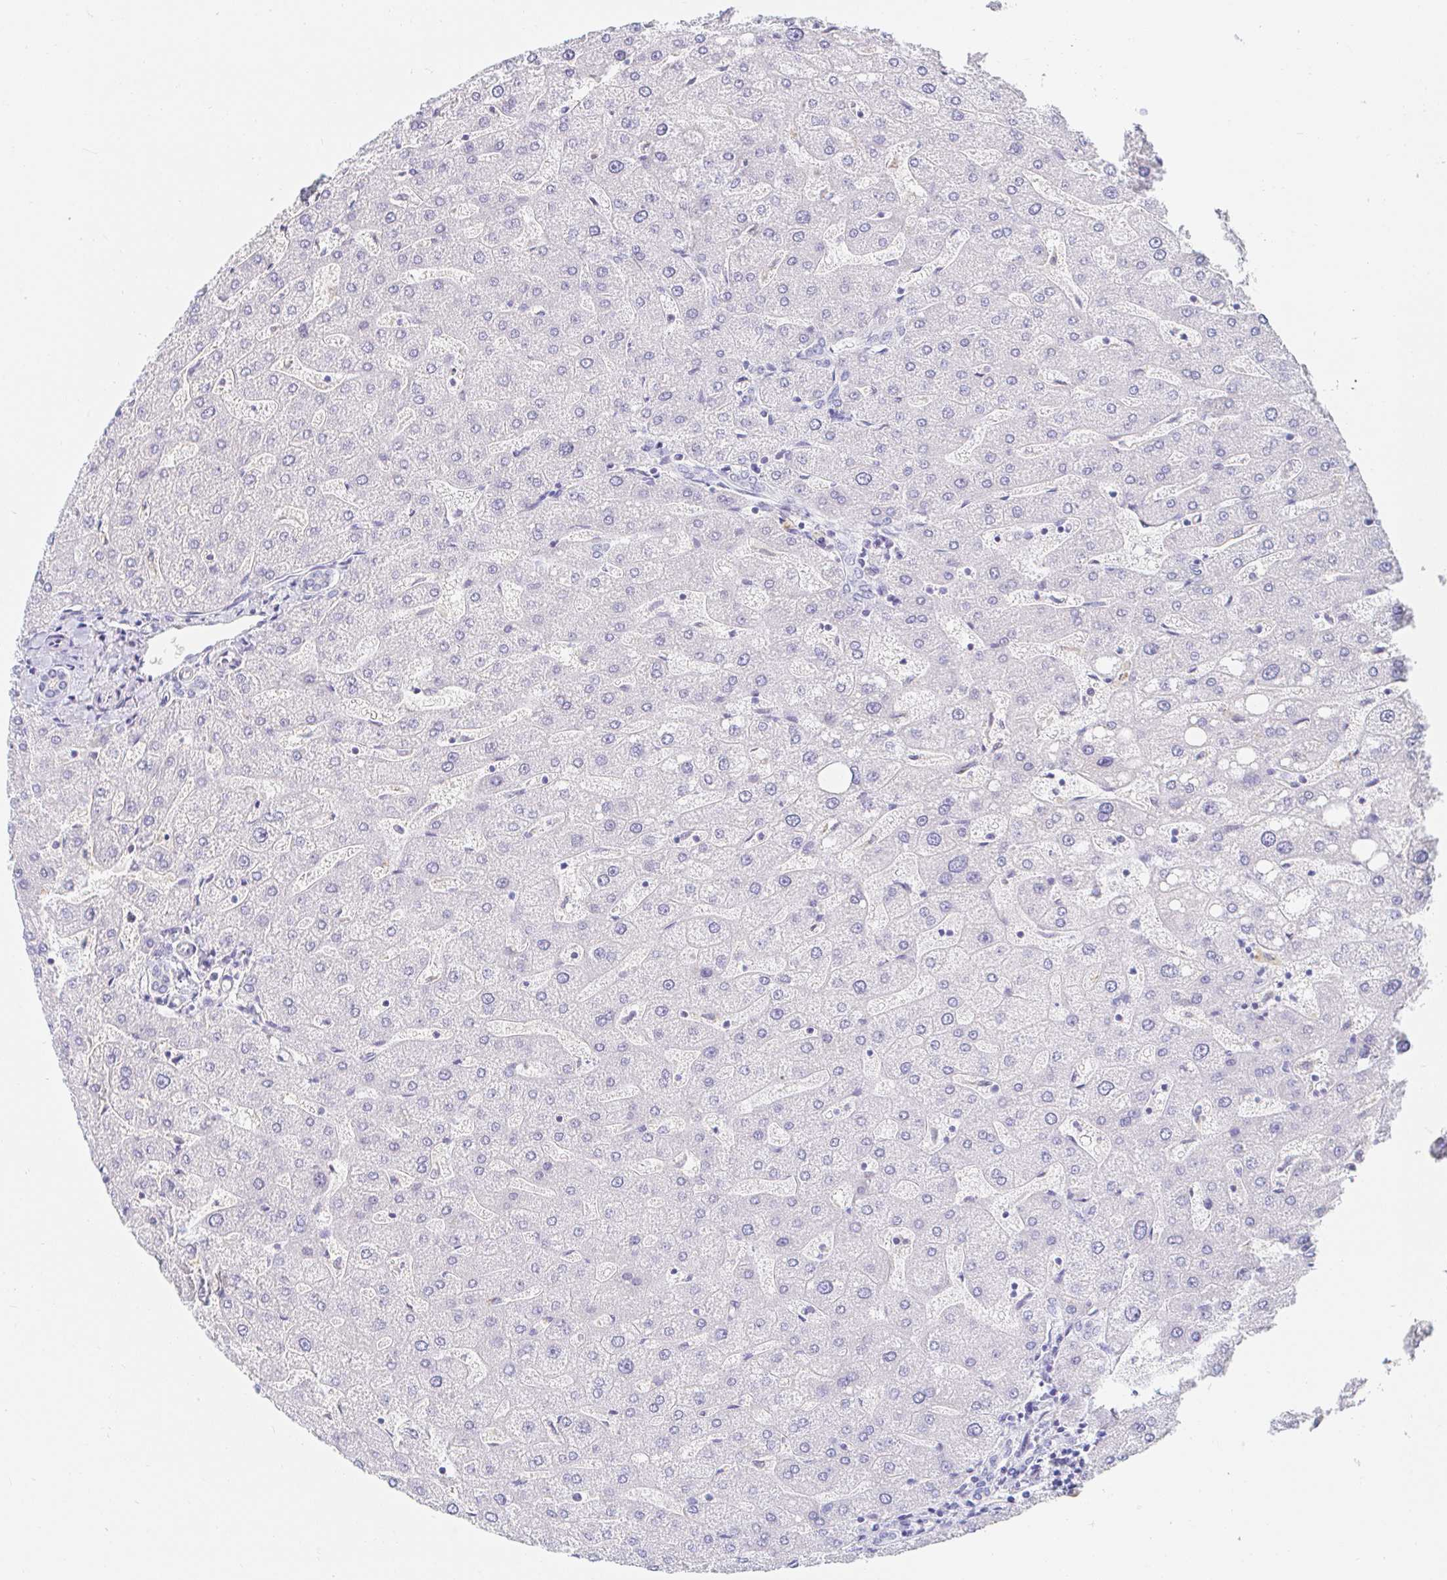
{"staining": {"intensity": "negative", "quantity": "none", "location": "none"}, "tissue": "liver", "cell_type": "Cholangiocytes", "image_type": "normal", "snomed": [{"axis": "morphology", "description": "Normal tissue, NOS"}, {"axis": "topography", "description": "Liver"}], "caption": "DAB (3,3'-diaminobenzidine) immunohistochemical staining of unremarkable liver displays no significant expression in cholangiocytes.", "gene": "PDE6B", "patient": {"sex": "male", "age": 67}}